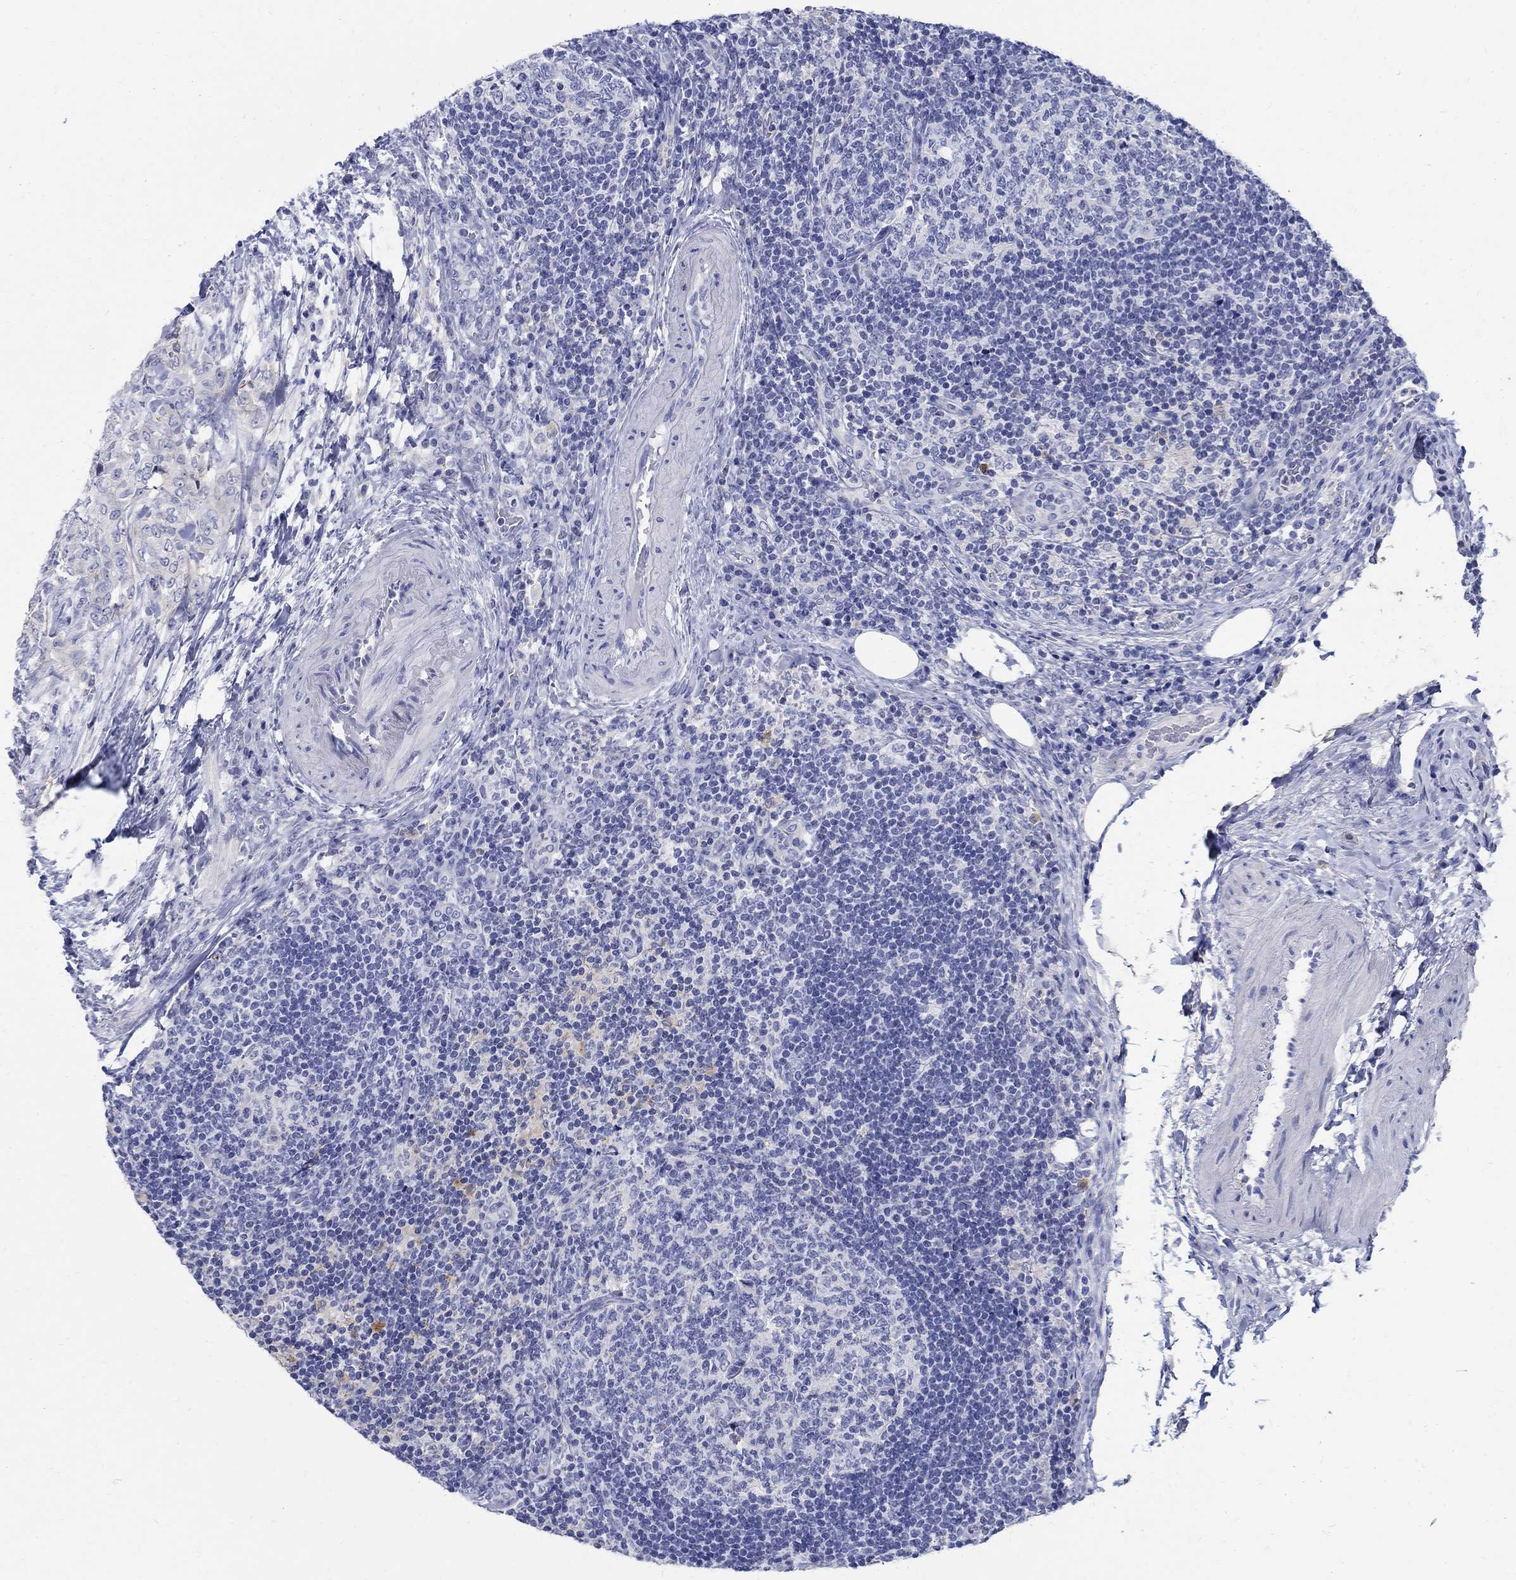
{"staining": {"intensity": "negative", "quantity": "none", "location": "none"}, "tissue": "thyroid cancer", "cell_type": "Tumor cells", "image_type": "cancer", "snomed": [{"axis": "morphology", "description": "Papillary adenocarcinoma, NOS"}, {"axis": "topography", "description": "Thyroid gland"}], "caption": "Immunohistochemical staining of human thyroid cancer (papillary adenocarcinoma) exhibits no significant positivity in tumor cells.", "gene": "SOX2", "patient": {"sex": "male", "age": 61}}